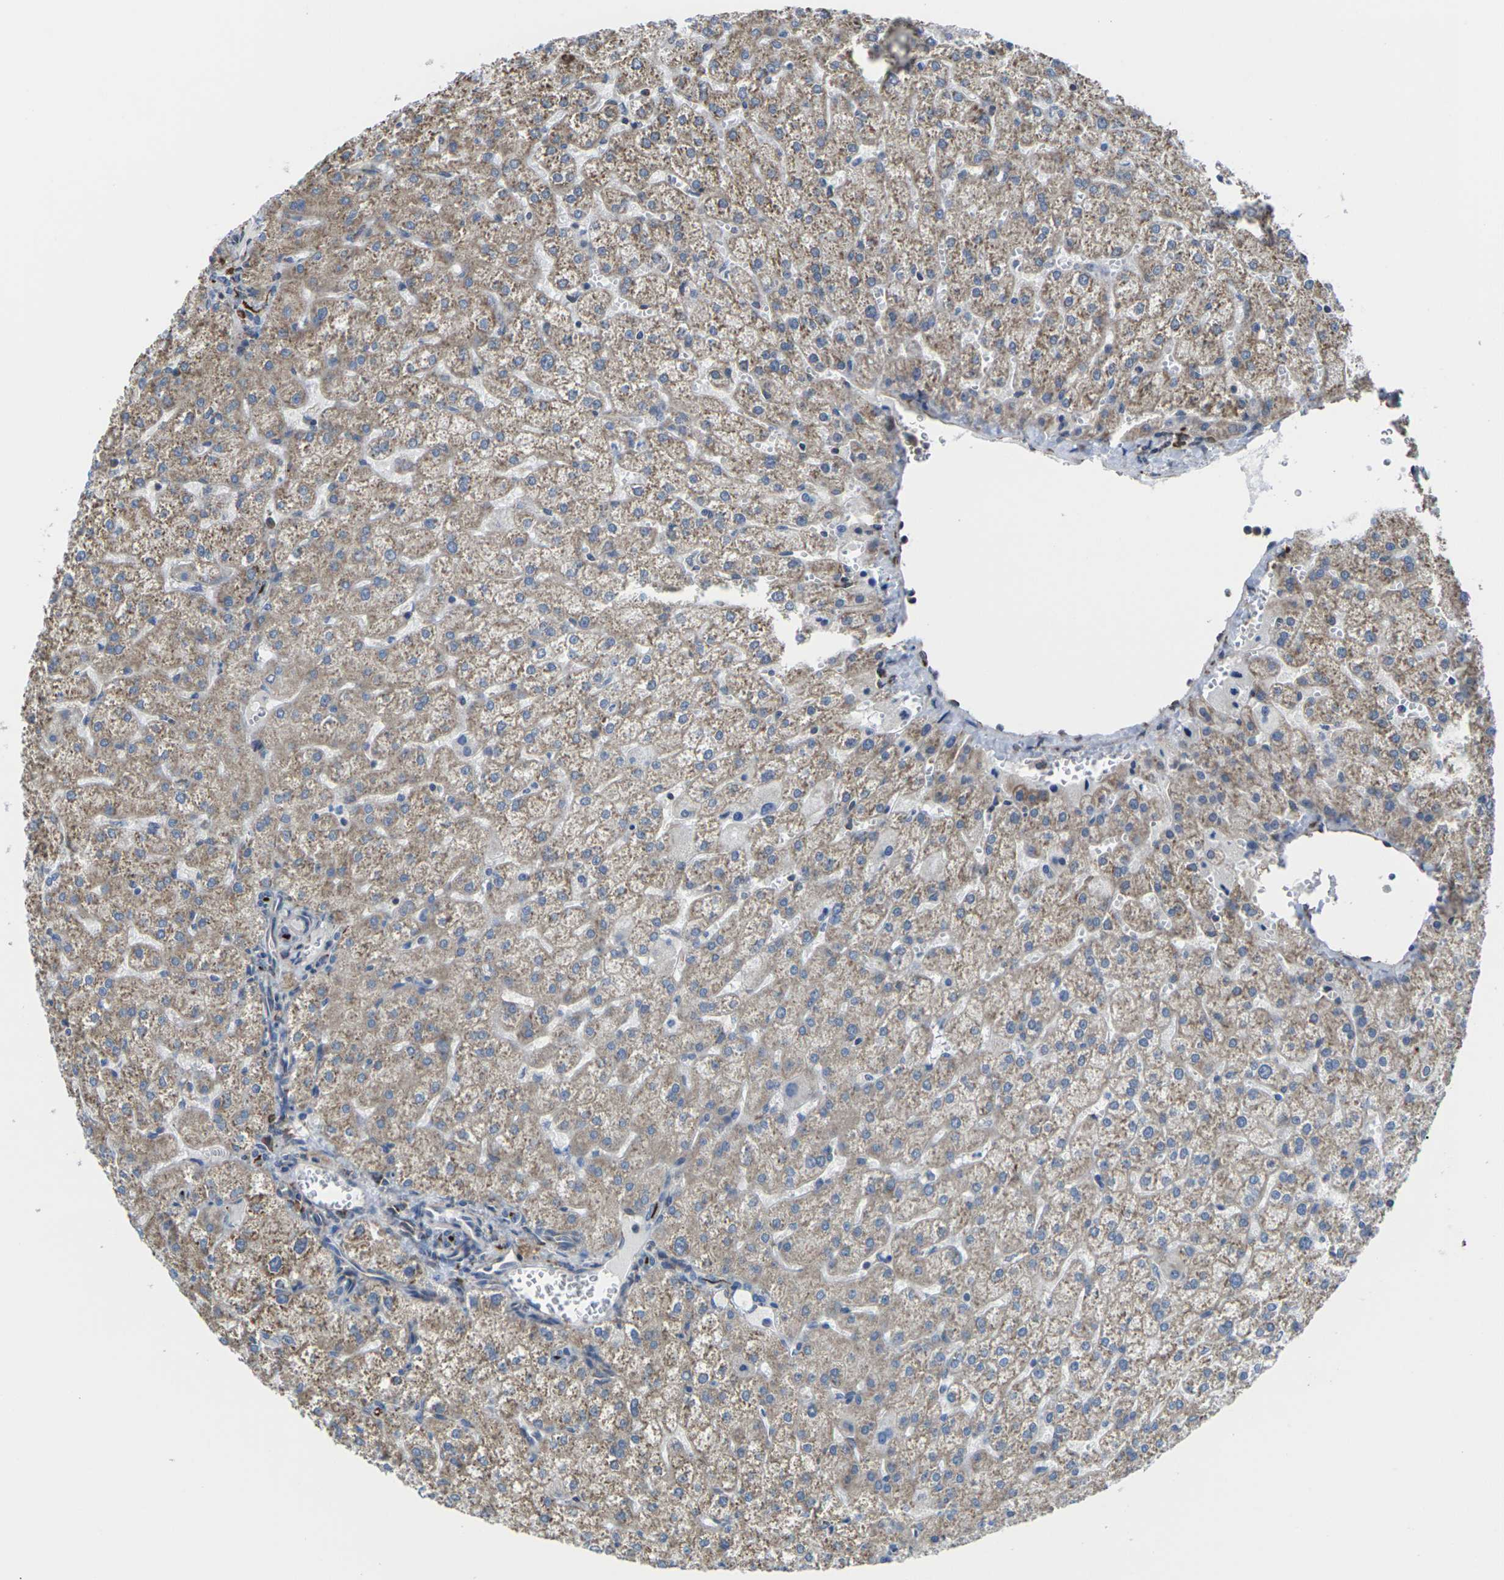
{"staining": {"intensity": "strong", "quantity": ">75%", "location": "cytoplasmic/membranous"}, "tissue": "liver", "cell_type": "Cholangiocytes", "image_type": "normal", "snomed": [{"axis": "morphology", "description": "Normal tissue, NOS"}, {"axis": "topography", "description": "Liver"}], "caption": "Immunohistochemistry (IHC) staining of normal liver, which displays high levels of strong cytoplasmic/membranous expression in about >75% of cholangiocytes indicating strong cytoplasmic/membranous protein staining. The staining was performed using DAB (3,3'-diaminobenzidine) (brown) for protein detection and nuclei were counterstained in hematoxylin (blue).", "gene": "PDZK1IP1", "patient": {"sex": "female", "age": 32}}